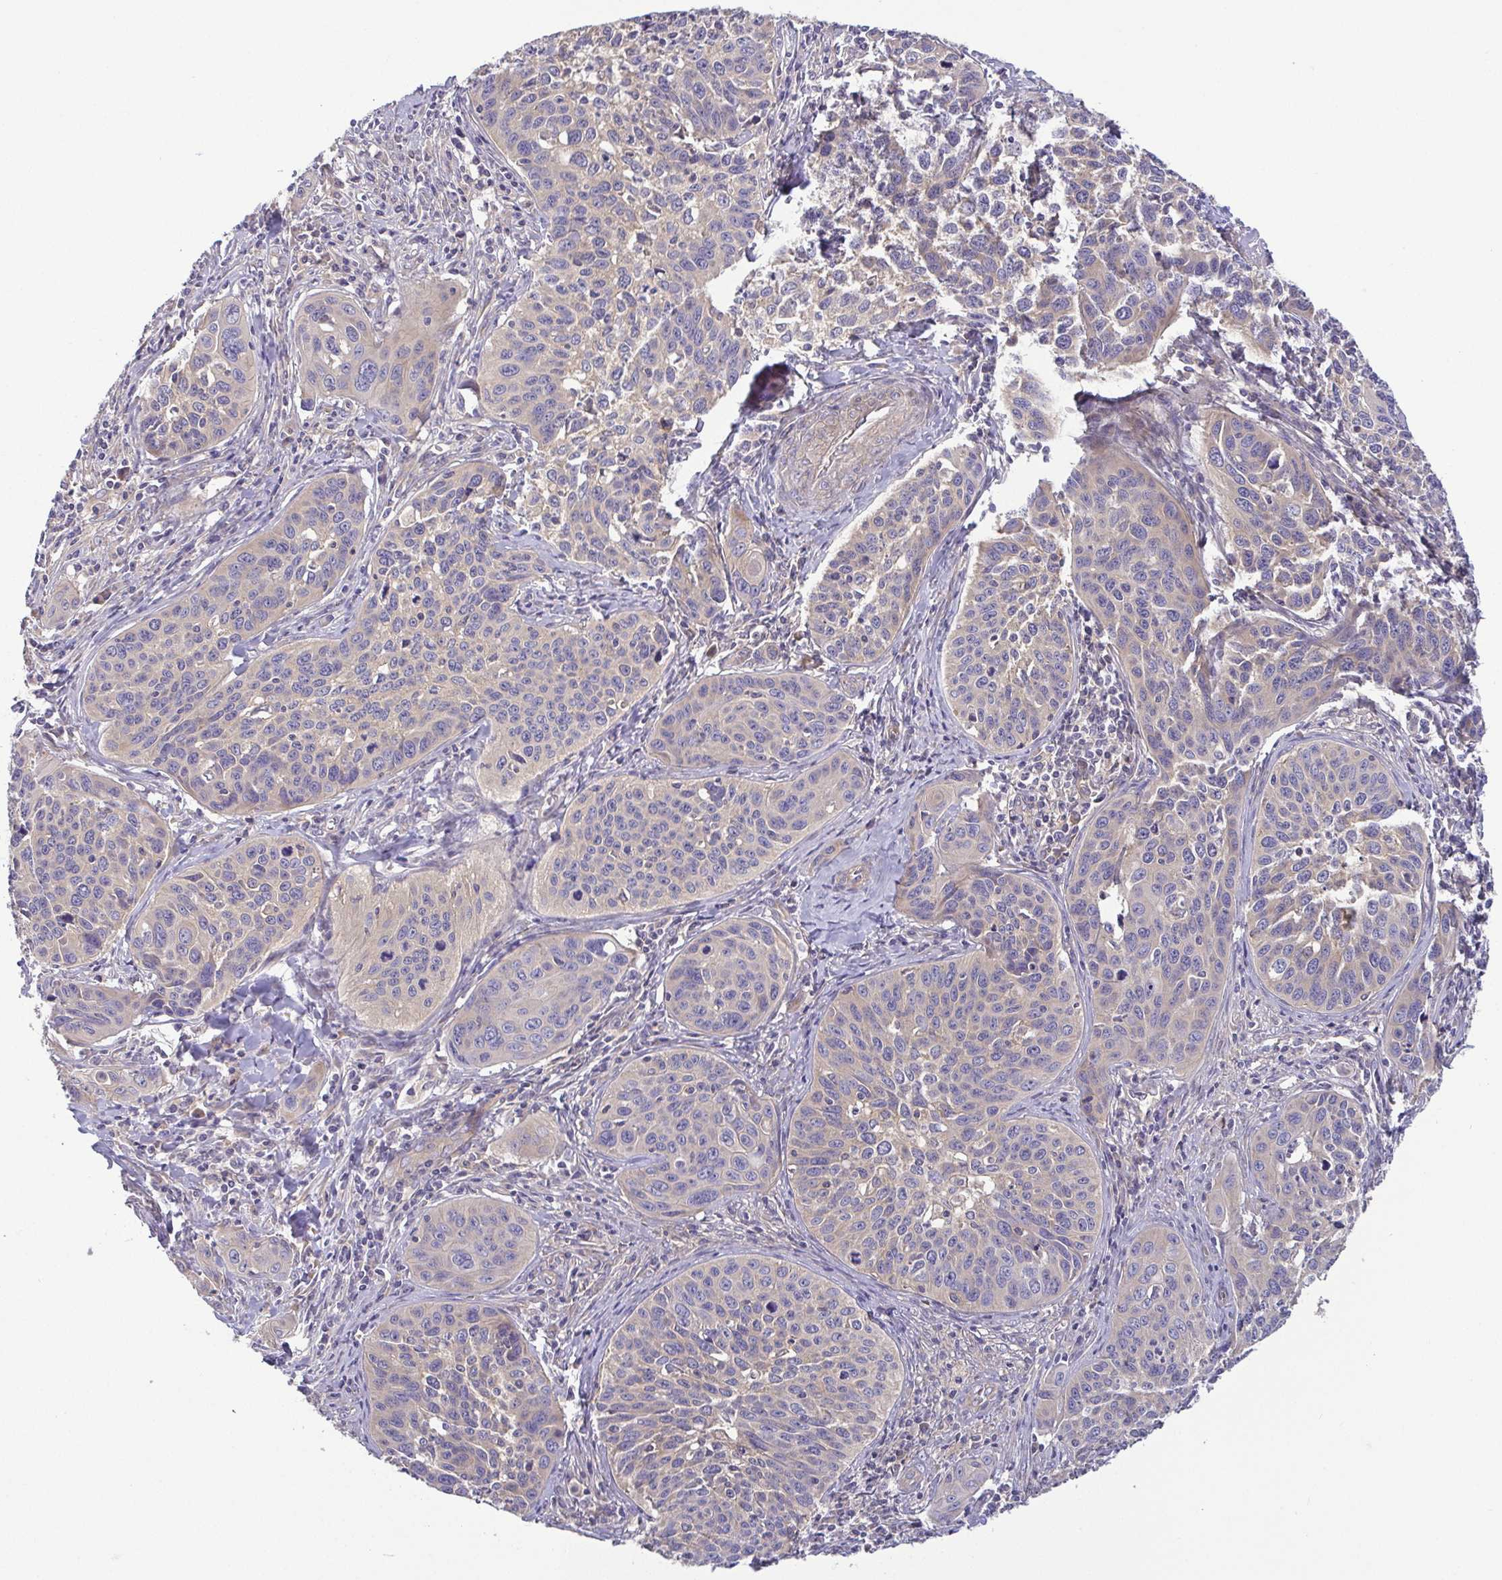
{"staining": {"intensity": "negative", "quantity": "none", "location": "none"}, "tissue": "cervical cancer", "cell_type": "Tumor cells", "image_type": "cancer", "snomed": [{"axis": "morphology", "description": "Squamous cell carcinoma, NOS"}, {"axis": "topography", "description": "Cervix"}], "caption": "The immunohistochemistry photomicrograph has no significant positivity in tumor cells of cervical cancer (squamous cell carcinoma) tissue. (Immunohistochemistry, brightfield microscopy, high magnification).", "gene": "LMF2", "patient": {"sex": "female", "age": 31}}